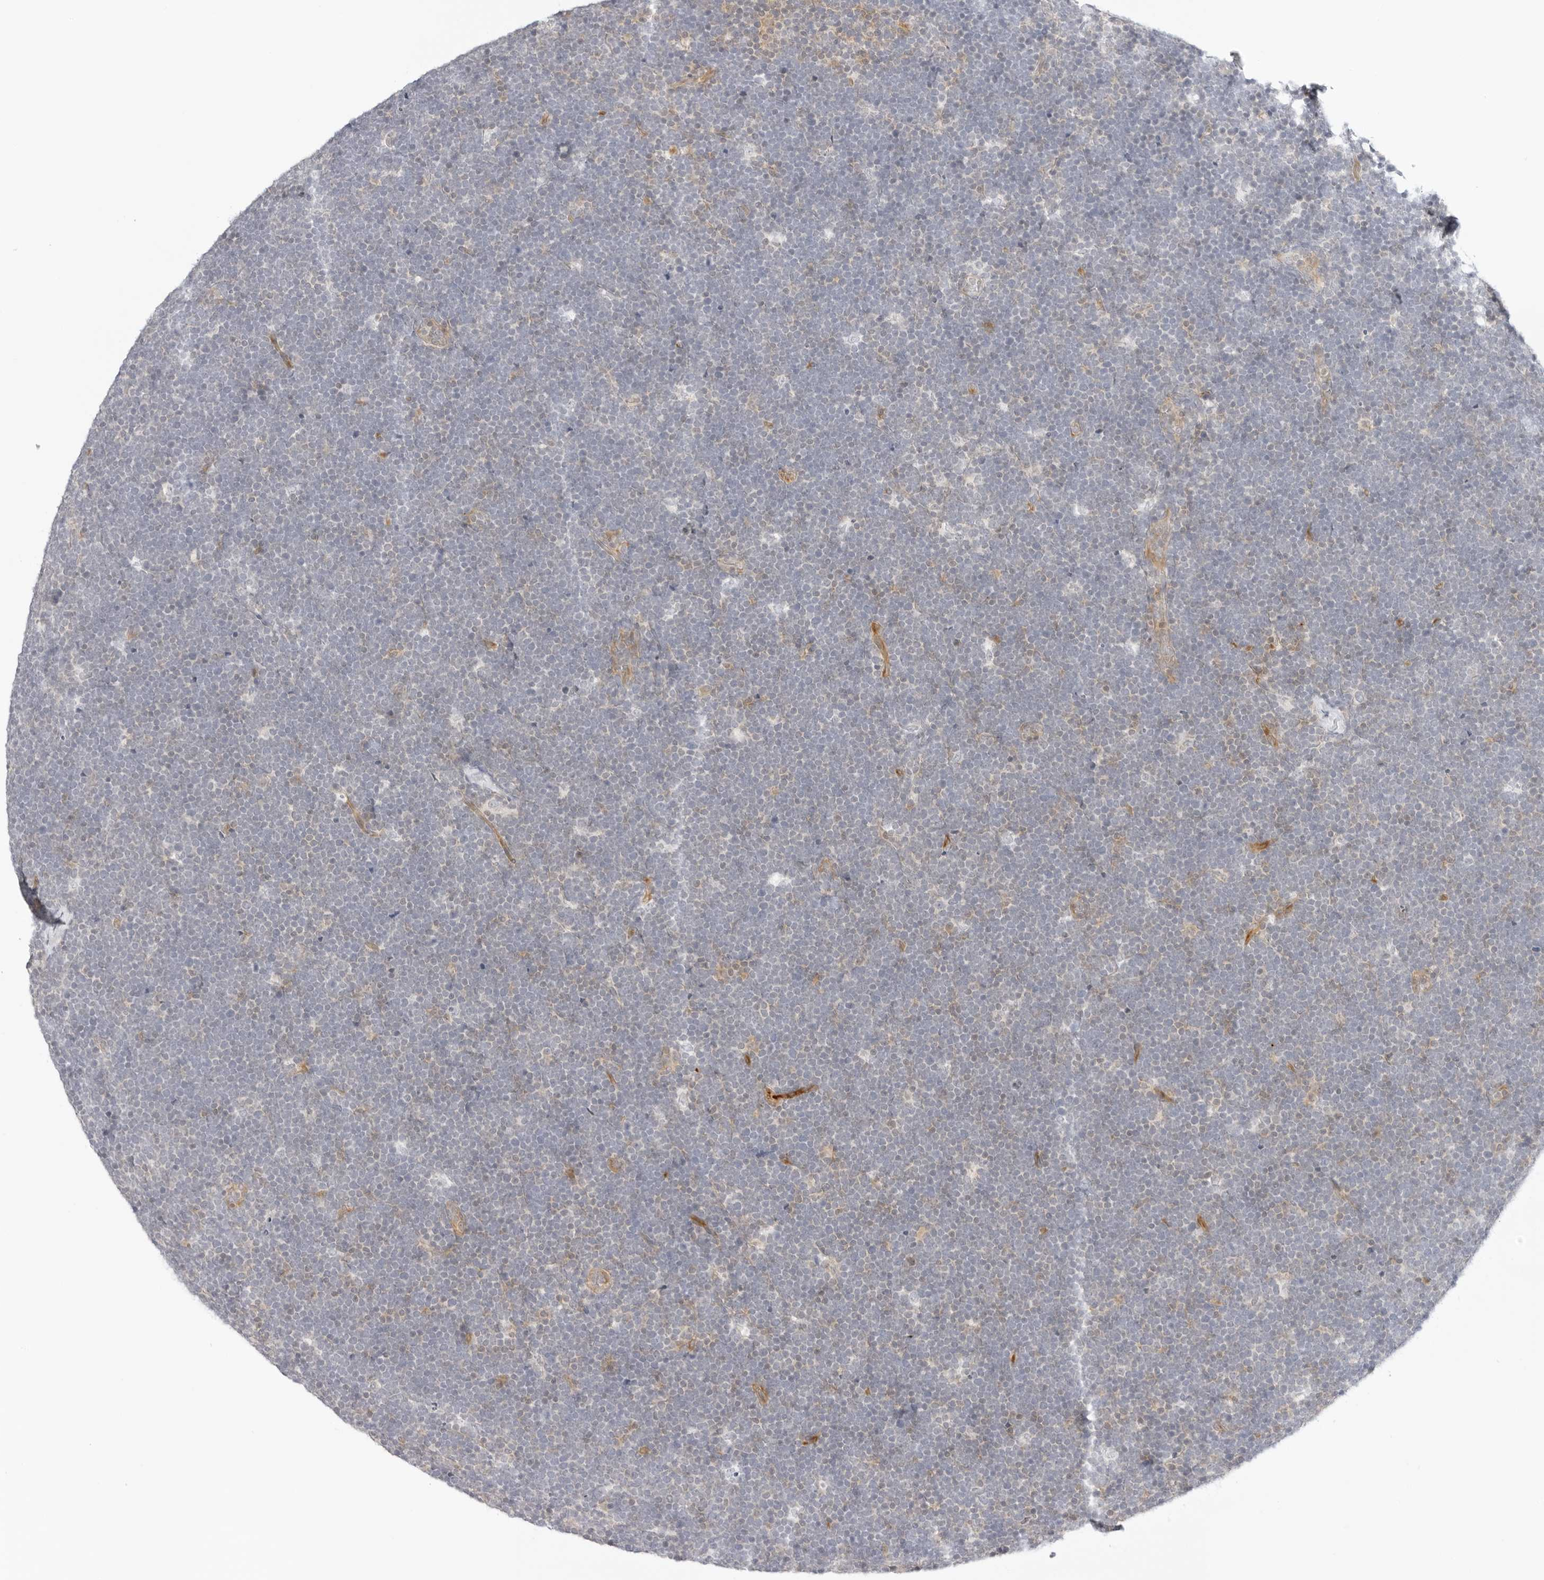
{"staining": {"intensity": "negative", "quantity": "none", "location": "none"}, "tissue": "lymphoma", "cell_type": "Tumor cells", "image_type": "cancer", "snomed": [{"axis": "morphology", "description": "Malignant lymphoma, non-Hodgkin's type, High grade"}, {"axis": "topography", "description": "Lymph node"}], "caption": "Protein analysis of lymphoma exhibits no significant staining in tumor cells. (Brightfield microscopy of DAB immunohistochemistry at high magnification).", "gene": "OSCP1", "patient": {"sex": "male", "age": 13}}